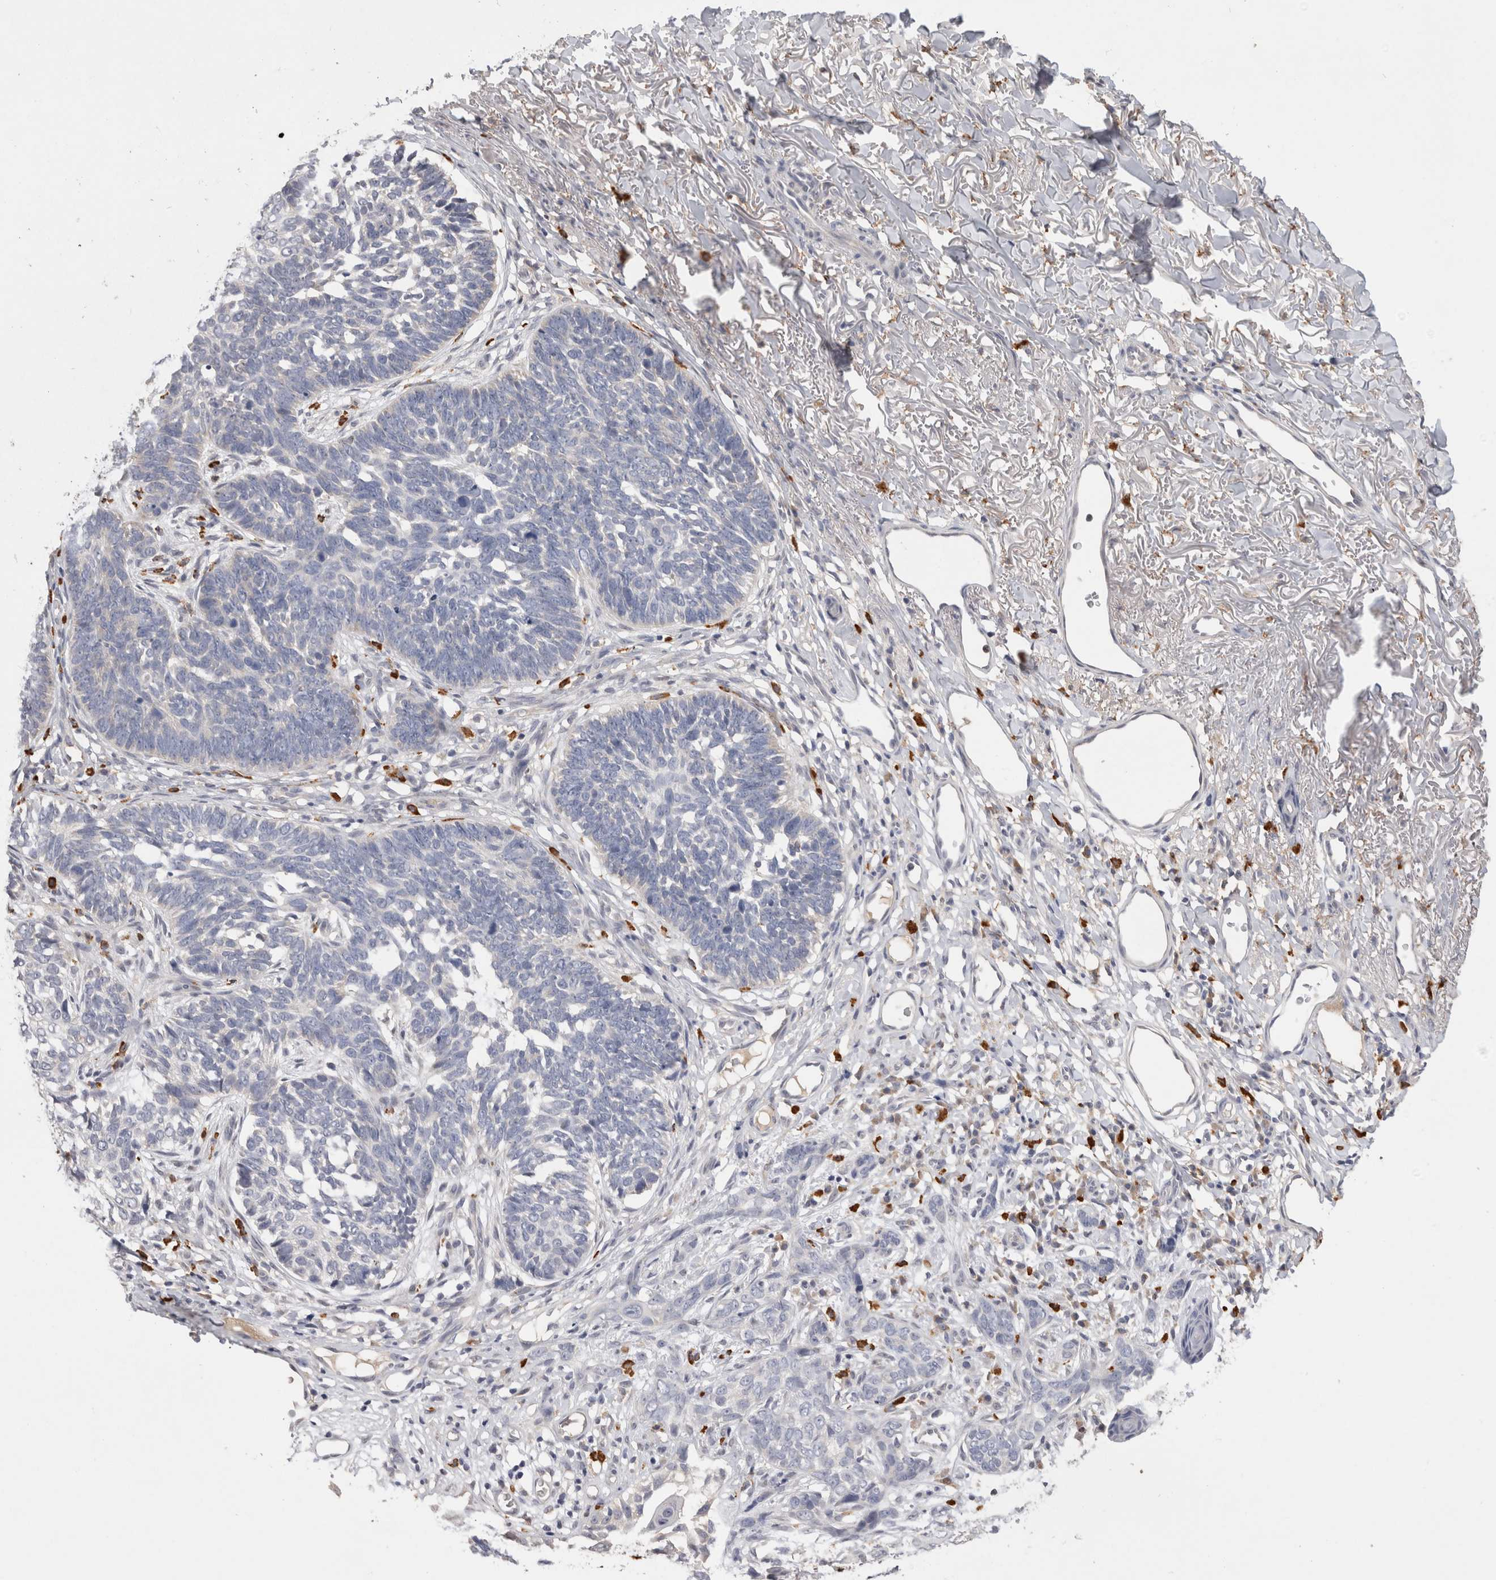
{"staining": {"intensity": "negative", "quantity": "none", "location": "none"}, "tissue": "skin cancer", "cell_type": "Tumor cells", "image_type": "cancer", "snomed": [{"axis": "morphology", "description": "Normal tissue, NOS"}, {"axis": "morphology", "description": "Basal cell carcinoma"}, {"axis": "topography", "description": "Skin"}], "caption": "Histopathology image shows no protein expression in tumor cells of skin cancer tissue.", "gene": "VSIG4", "patient": {"sex": "male", "age": 77}}